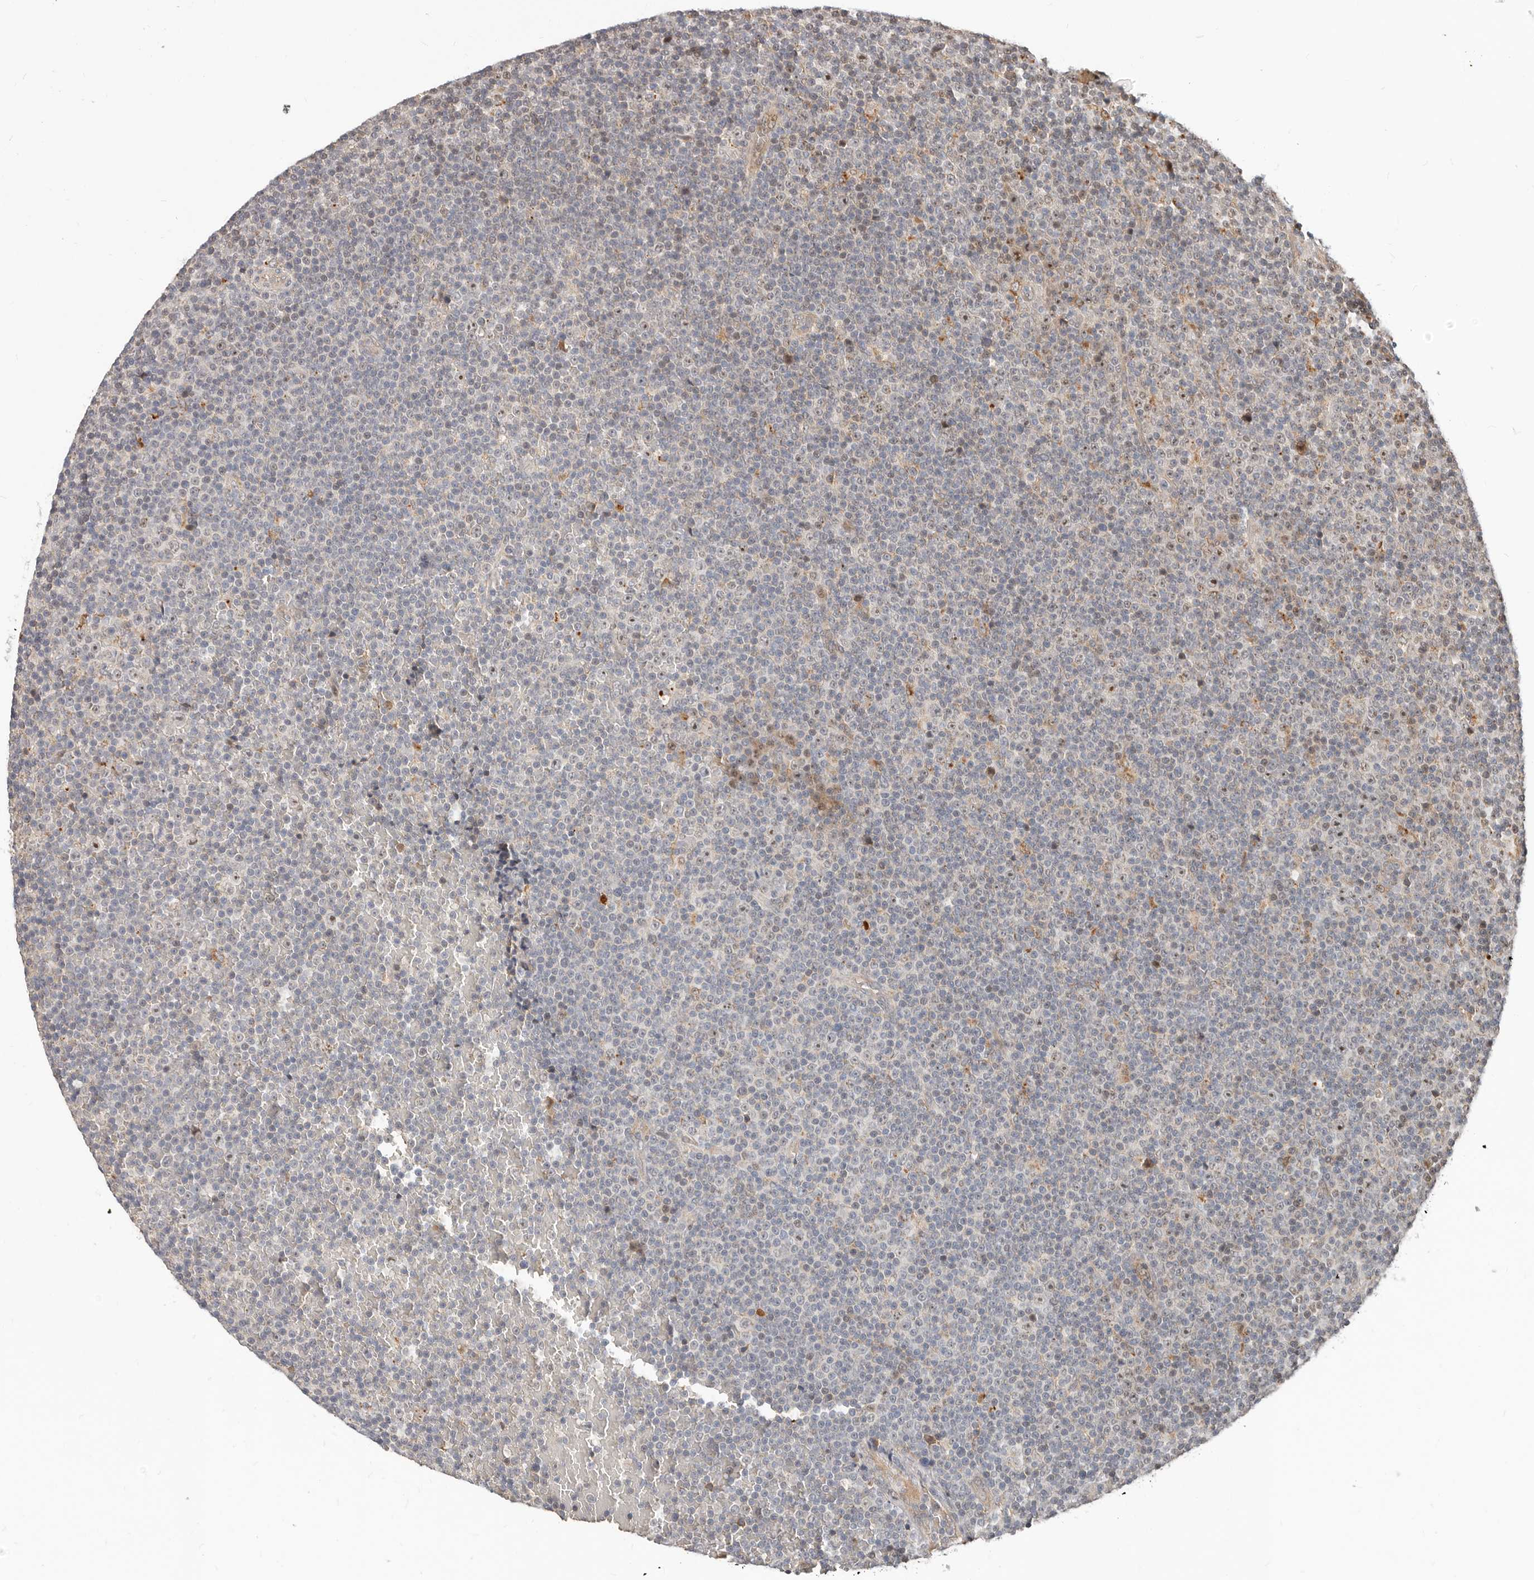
{"staining": {"intensity": "weak", "quantity": "<25%", "location": "nuclear"}, "tissue": "lymphoma", "cell_type": "Tumor cells", "image_type": "cancer", "snomed": [{"axis": "morphology", "description": "Malignant lymphoma, non-Hodgkin's type, Low grade"}, {"axis": "topography", "description": "Lymph node"}], "caption": "Protein analysis of malignant lymphoma, non-Hodgkin's type (low-grade) displays no significant staining in tumor cells. (Stains: DAB immunohistochemistry with hematoxylin counter stain, Microscopy: brightfield microscopy at high magnification).", "gene": "ZRANB1", "patient": {"sex": "female", "age": 67}}